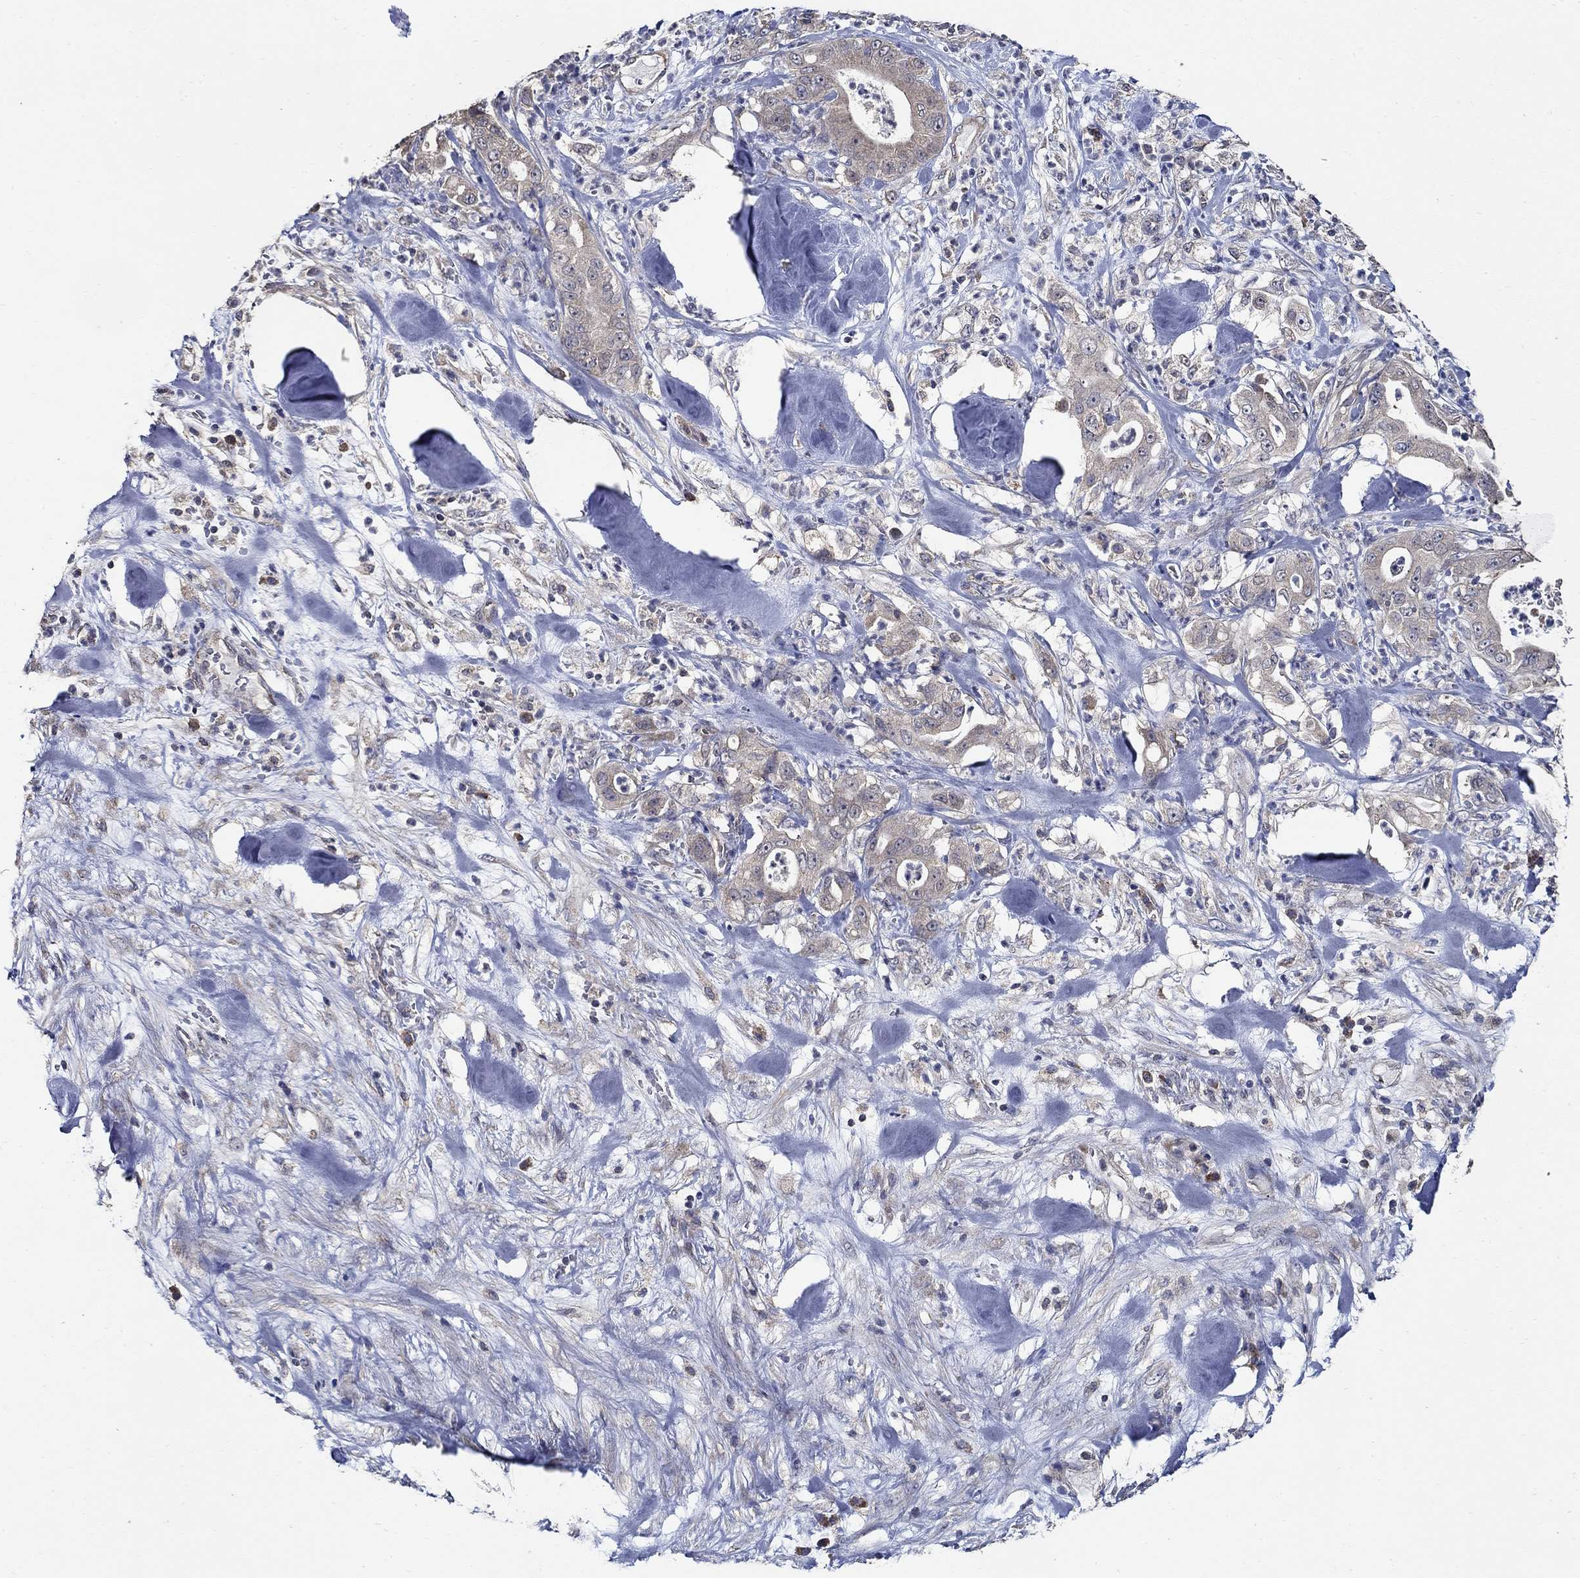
{"staining": {"intensity": "negative", "quantity": "none", "location": "none"}, "tissue": "pancreatic cancer", "cell_type": "Tumor cells", "image_type": "cancer", "snomed": [{"axis": "morphology", "description": "Adenocarcinoma, NOS"}, {"axis": "topography", "description": "Pancreas"}], "caption": "Tumor cells show no significant expression in pancreatic adenocarcinoma. (Immunohistochemistry (ihc), brightfield microscopy, high magnification).", "gene": "WDR53", "patient": {"sex": "male", "age": 71}}